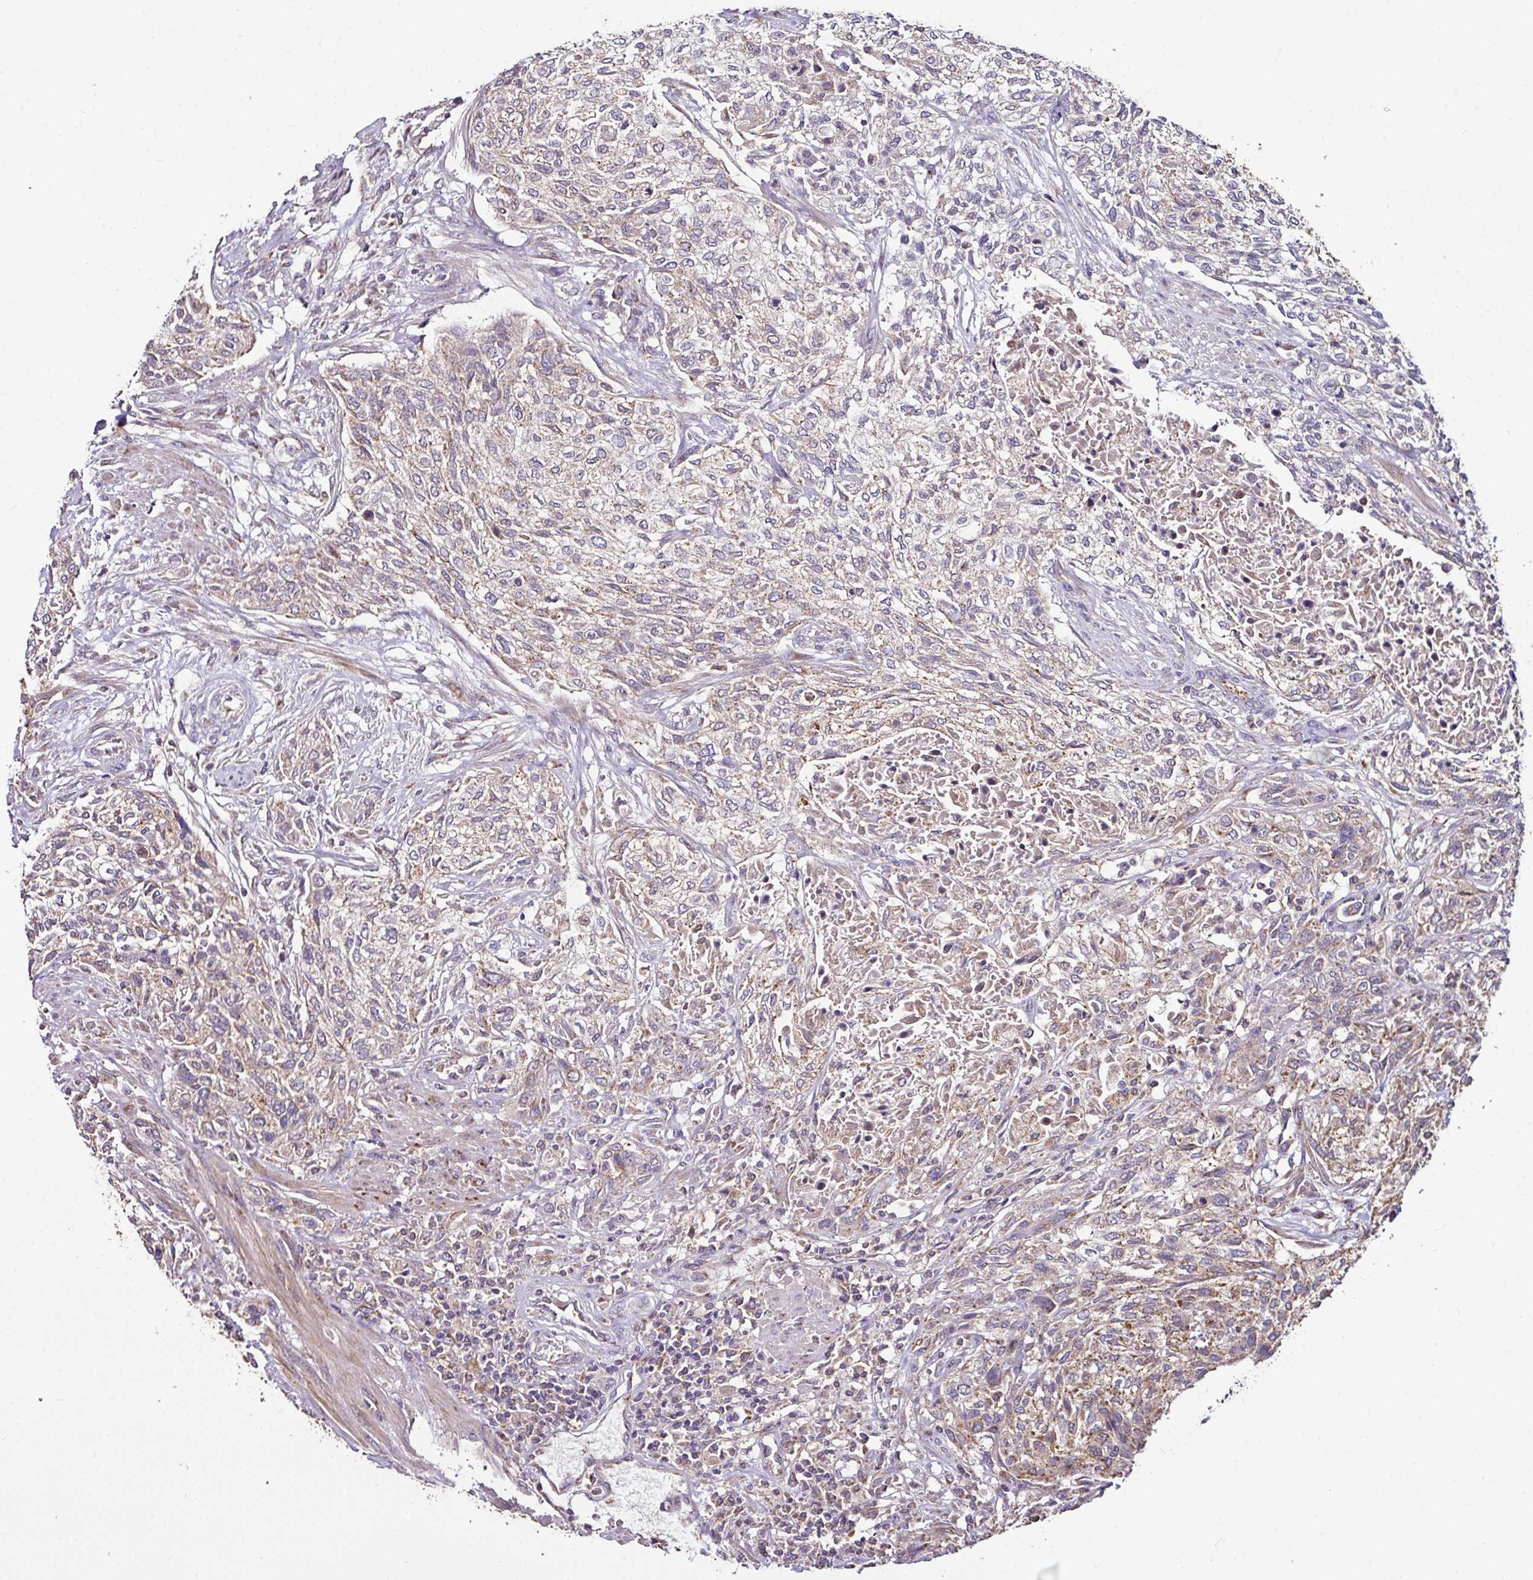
{"staining": {"intensity": "weak", "quantity": "25%-75%", "location": "cytoplasmic/membranous"}, "tissue": "urothelial cancer", "cell_type": "Tumor cells", "image_type": "cancer", "snomed": [{"axis": "morphology", "description": "Normal tissue, NOS"}, {"axis": "morphology", "description": "Urothelial carcinoma, NOS"}, {"axis": "topography", "description": "Urinary bladder"}, {"axis": "topography", "description": "Peripheral nerve tissue"}], "caption": "Tumor cells reveal low levels of weak cytoplasmic/membranous positivity in about 25%-75% of cells in urothelial cancer.", "gene": "CPD", "patient": {"sex": "male", "age": 35}}